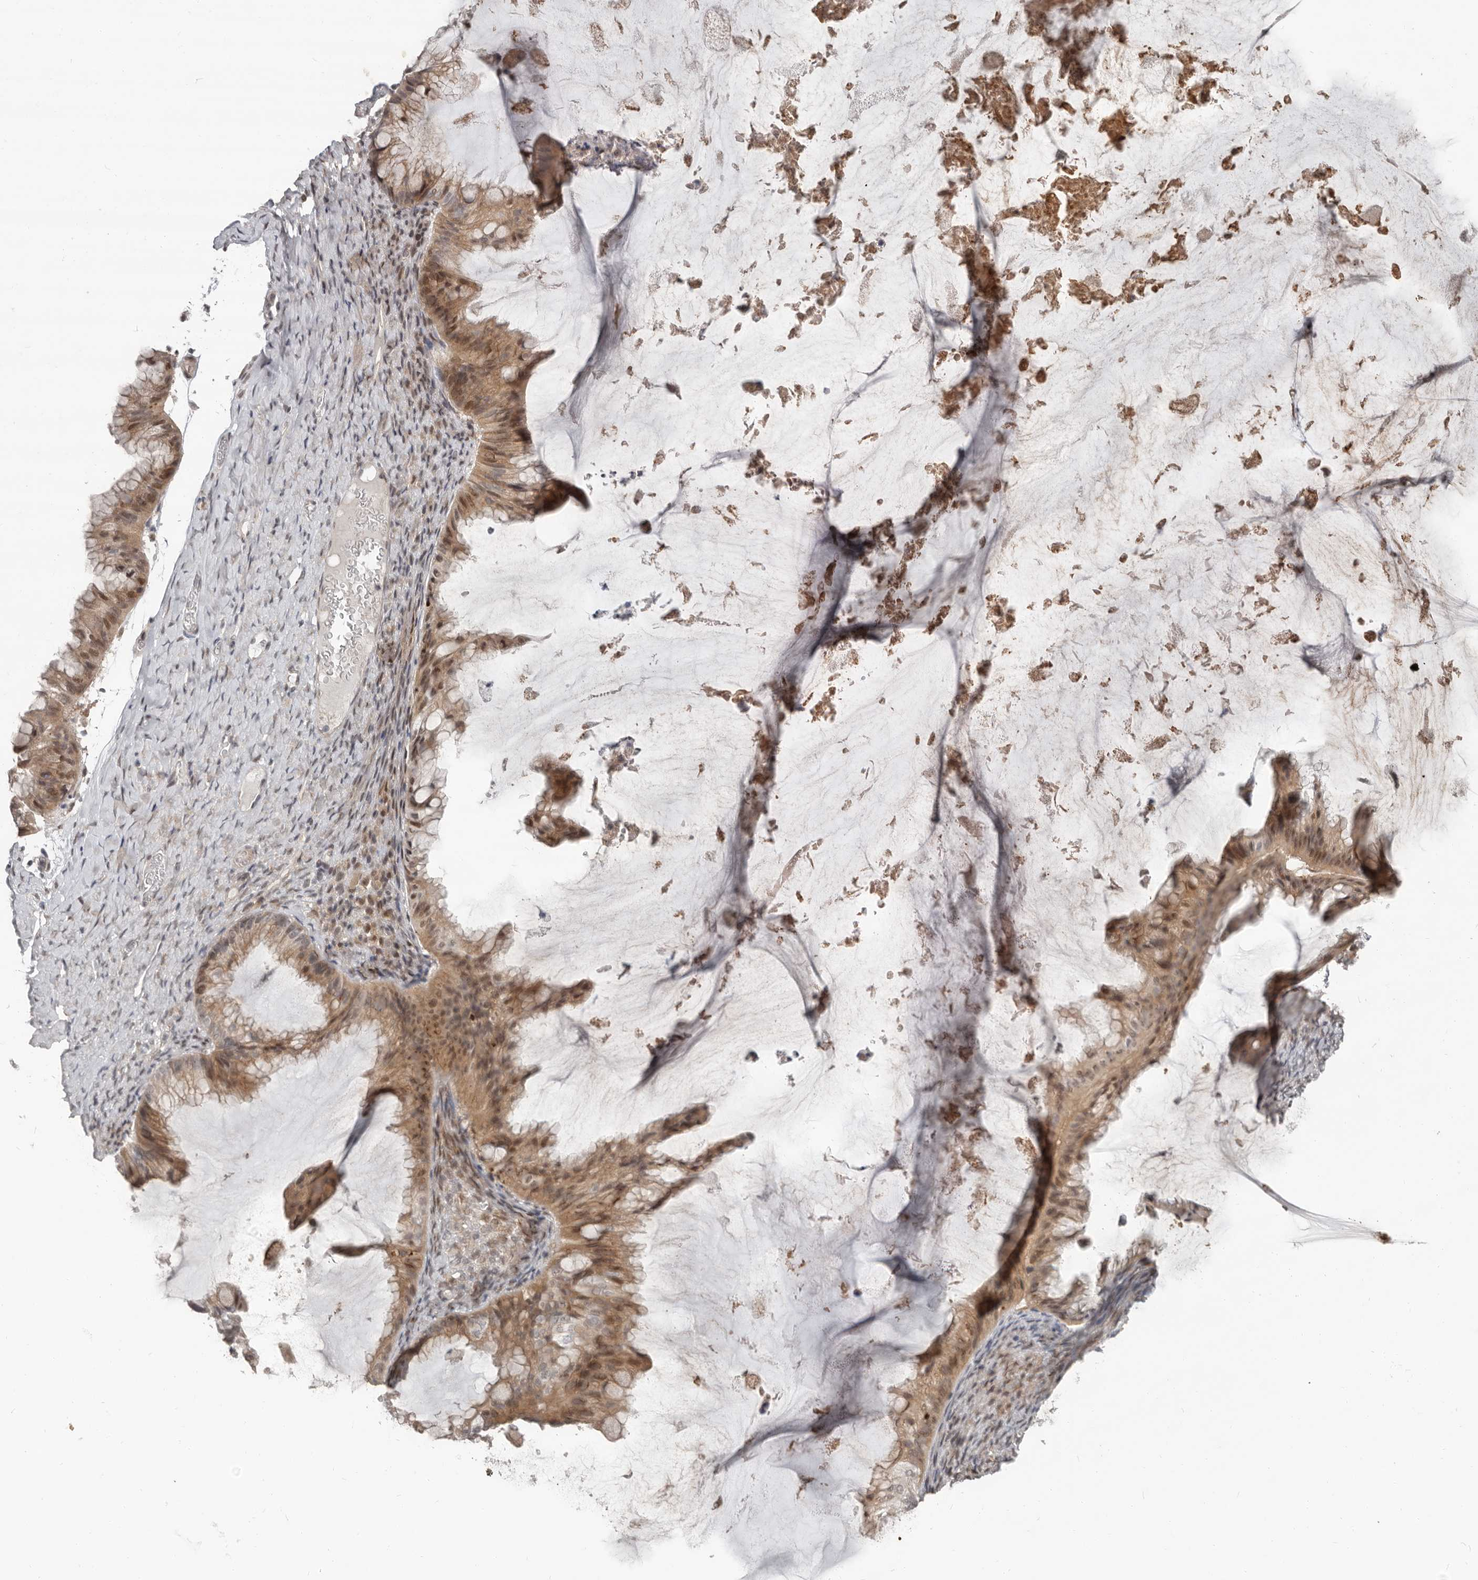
{"staining": {"intensity": "moderate", "quantity": ">75%", "location": "cytoplasmic/membranous,nuclear"}, "tissue": "ovarian cancer", "cell_type": "Tumor cells", "image_type": "cancer", "snomed": [{"axis": "morphology", "description": "Cystadenocarcinoma, mucinous, NOS"}, {"axis": "topography", "description": "Ovary"}], "caption": "The histopathology image shows staining of mucinous cystadenocarcinoma (ovarian), revealing moderate cytoplasmic/membranous and nuclear protein positivity (brown color) within tumor cells.", "gene": "APOL6", "patient": {"sex": "female", "age": 61}}